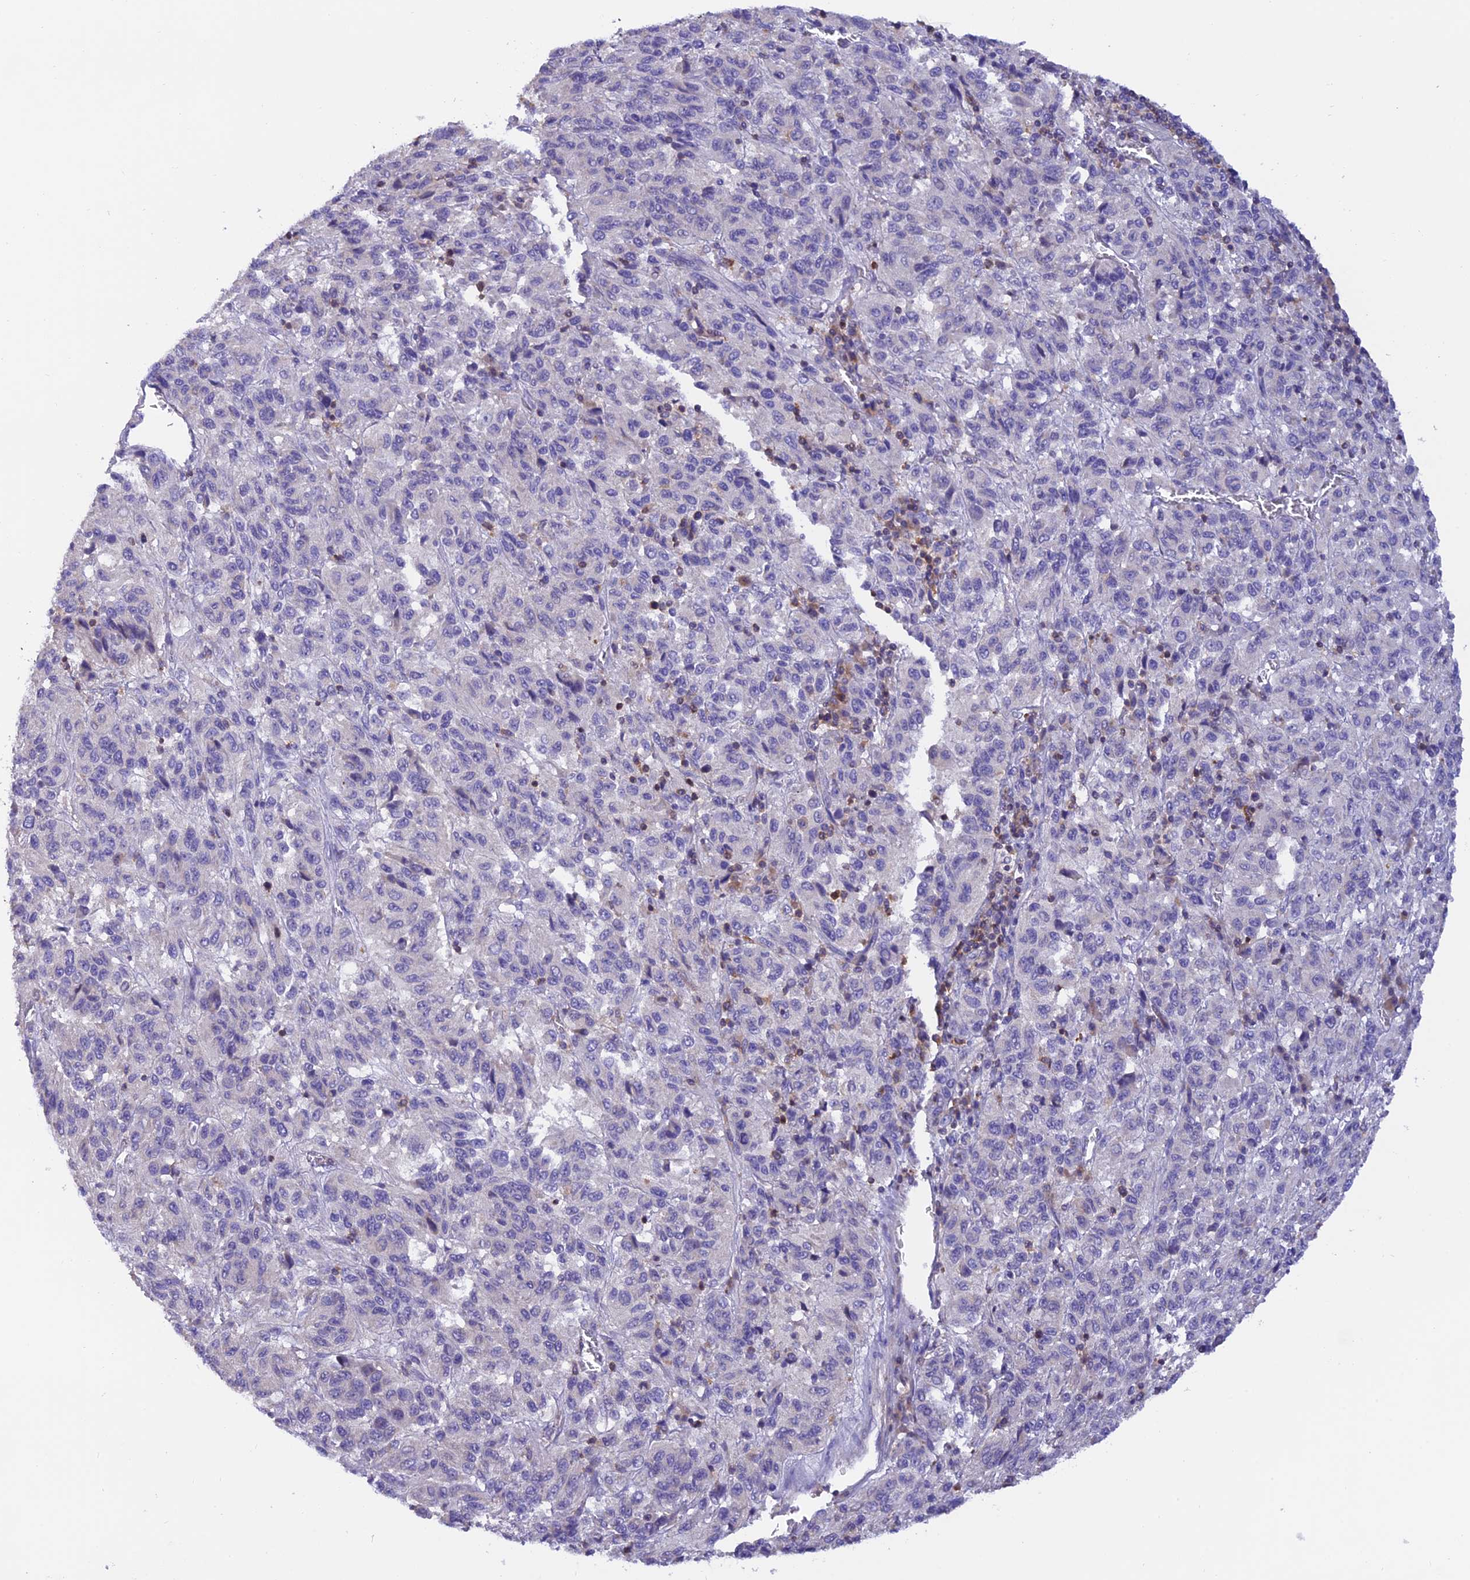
{"staining": {"intensity": "negative", "quantity": "none", "location": "none"}, "tissue": "melanoma", "cell_type": "Tumor cells", "image_type": "cancer", "snomed": [{"axis": "morphology", "description": "Malignant melanoma, Metastatic site"}, {"axis": "topography", "description": "Lung"}], "caption": "This is an IHC micrograph of malignant melanoma (metastatic site). There is no staining in tumor cells.", "gene": "LPXN", "patient": {"sex": "male", "age": 64}}